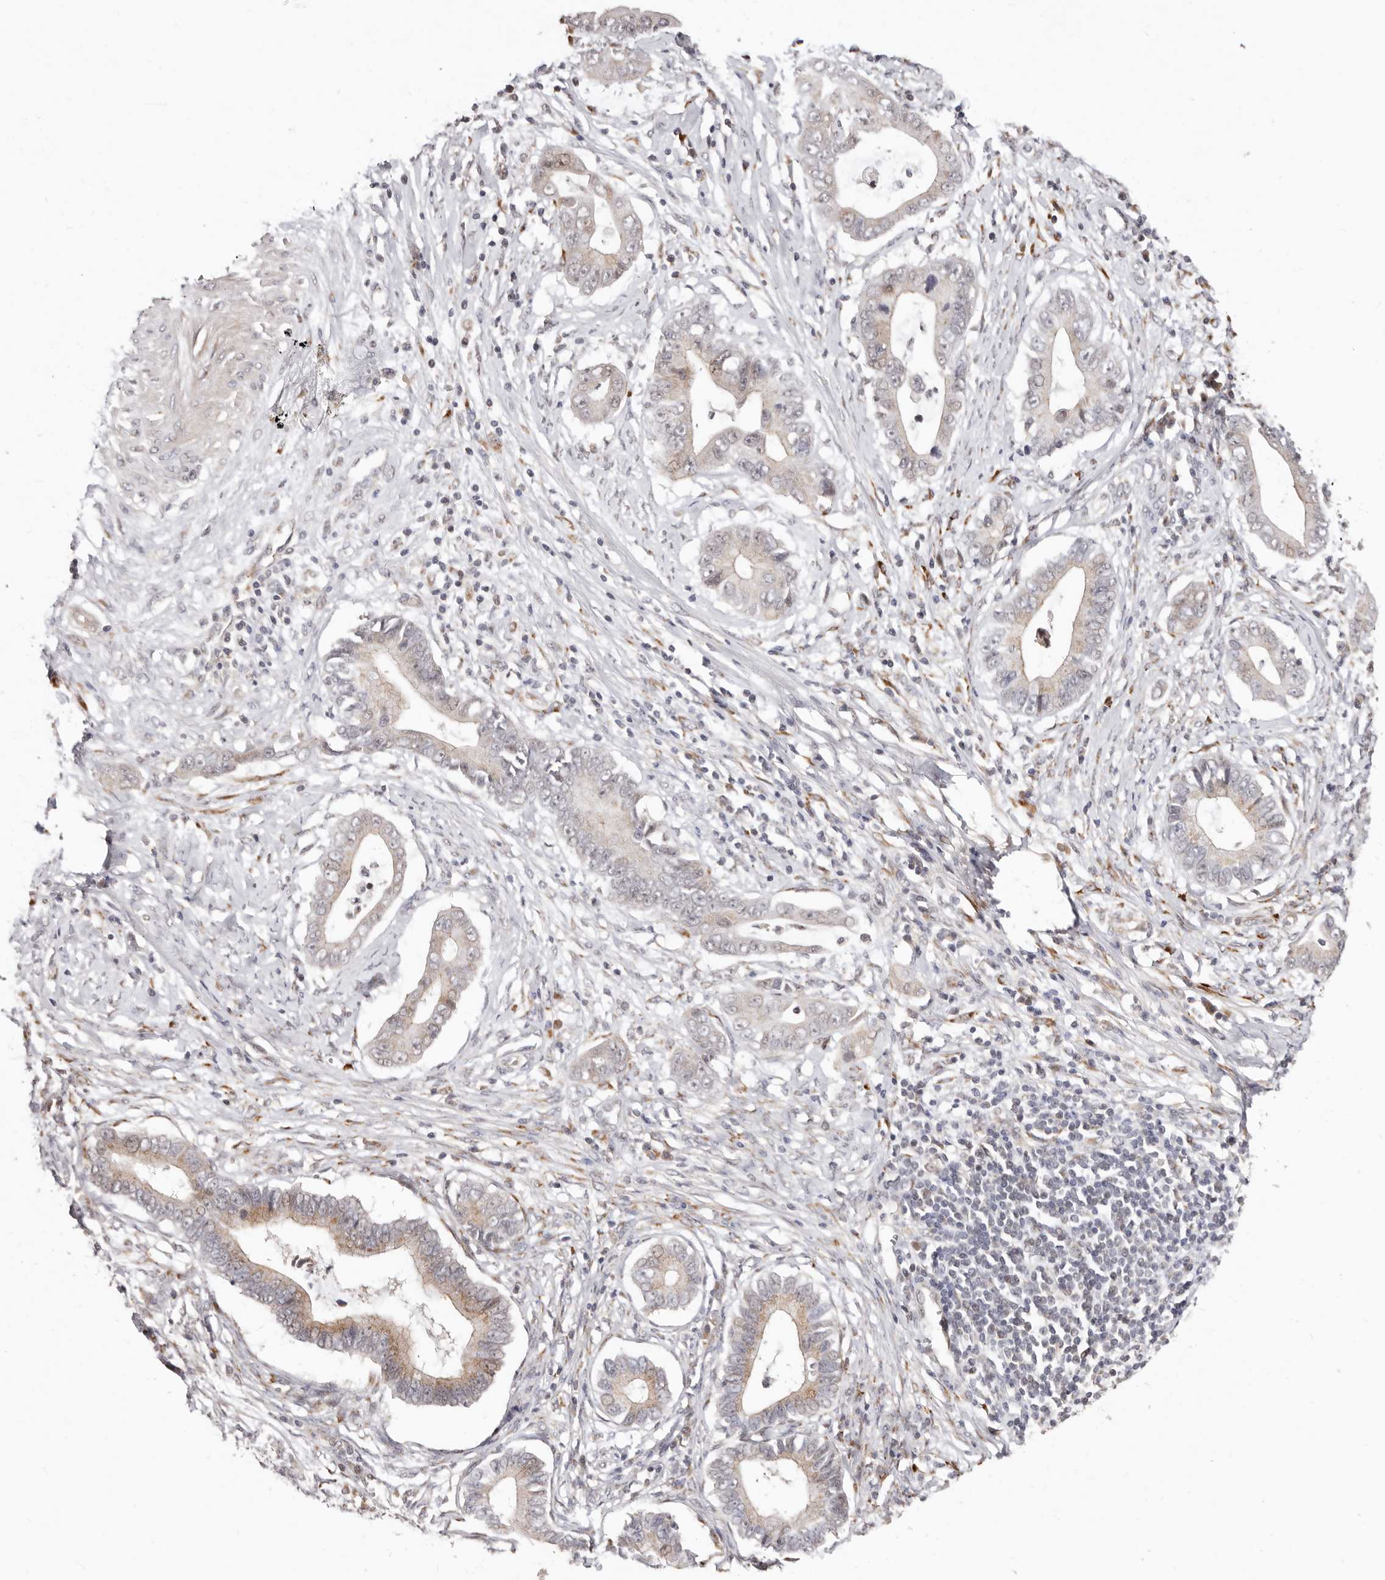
{"staining": {"intensity": "moderate", "quantity": "25%-75%", "location": "cytoplasmic/membranous"}, "tissue": "cervical cancer", "cell_type": "Tumor cells", "image_type": "cancer", "snomed": [{"axis": "morphology", "description": "Adenocarcinoma, NOS"}, {"axis": "topography", "description": "Cervix"}], "caption": "Immunohistochemistry (IHC) histopathology image of cervical cancer (adenocarcinoma) stained for a protein (brown), which exhibits medium levels of moderate cytoplasmic/membranous expression in approximately 25%-75% of tumor cells.", "gene": "SRCAP", "patient": {"sex": "female", "age": 44}}